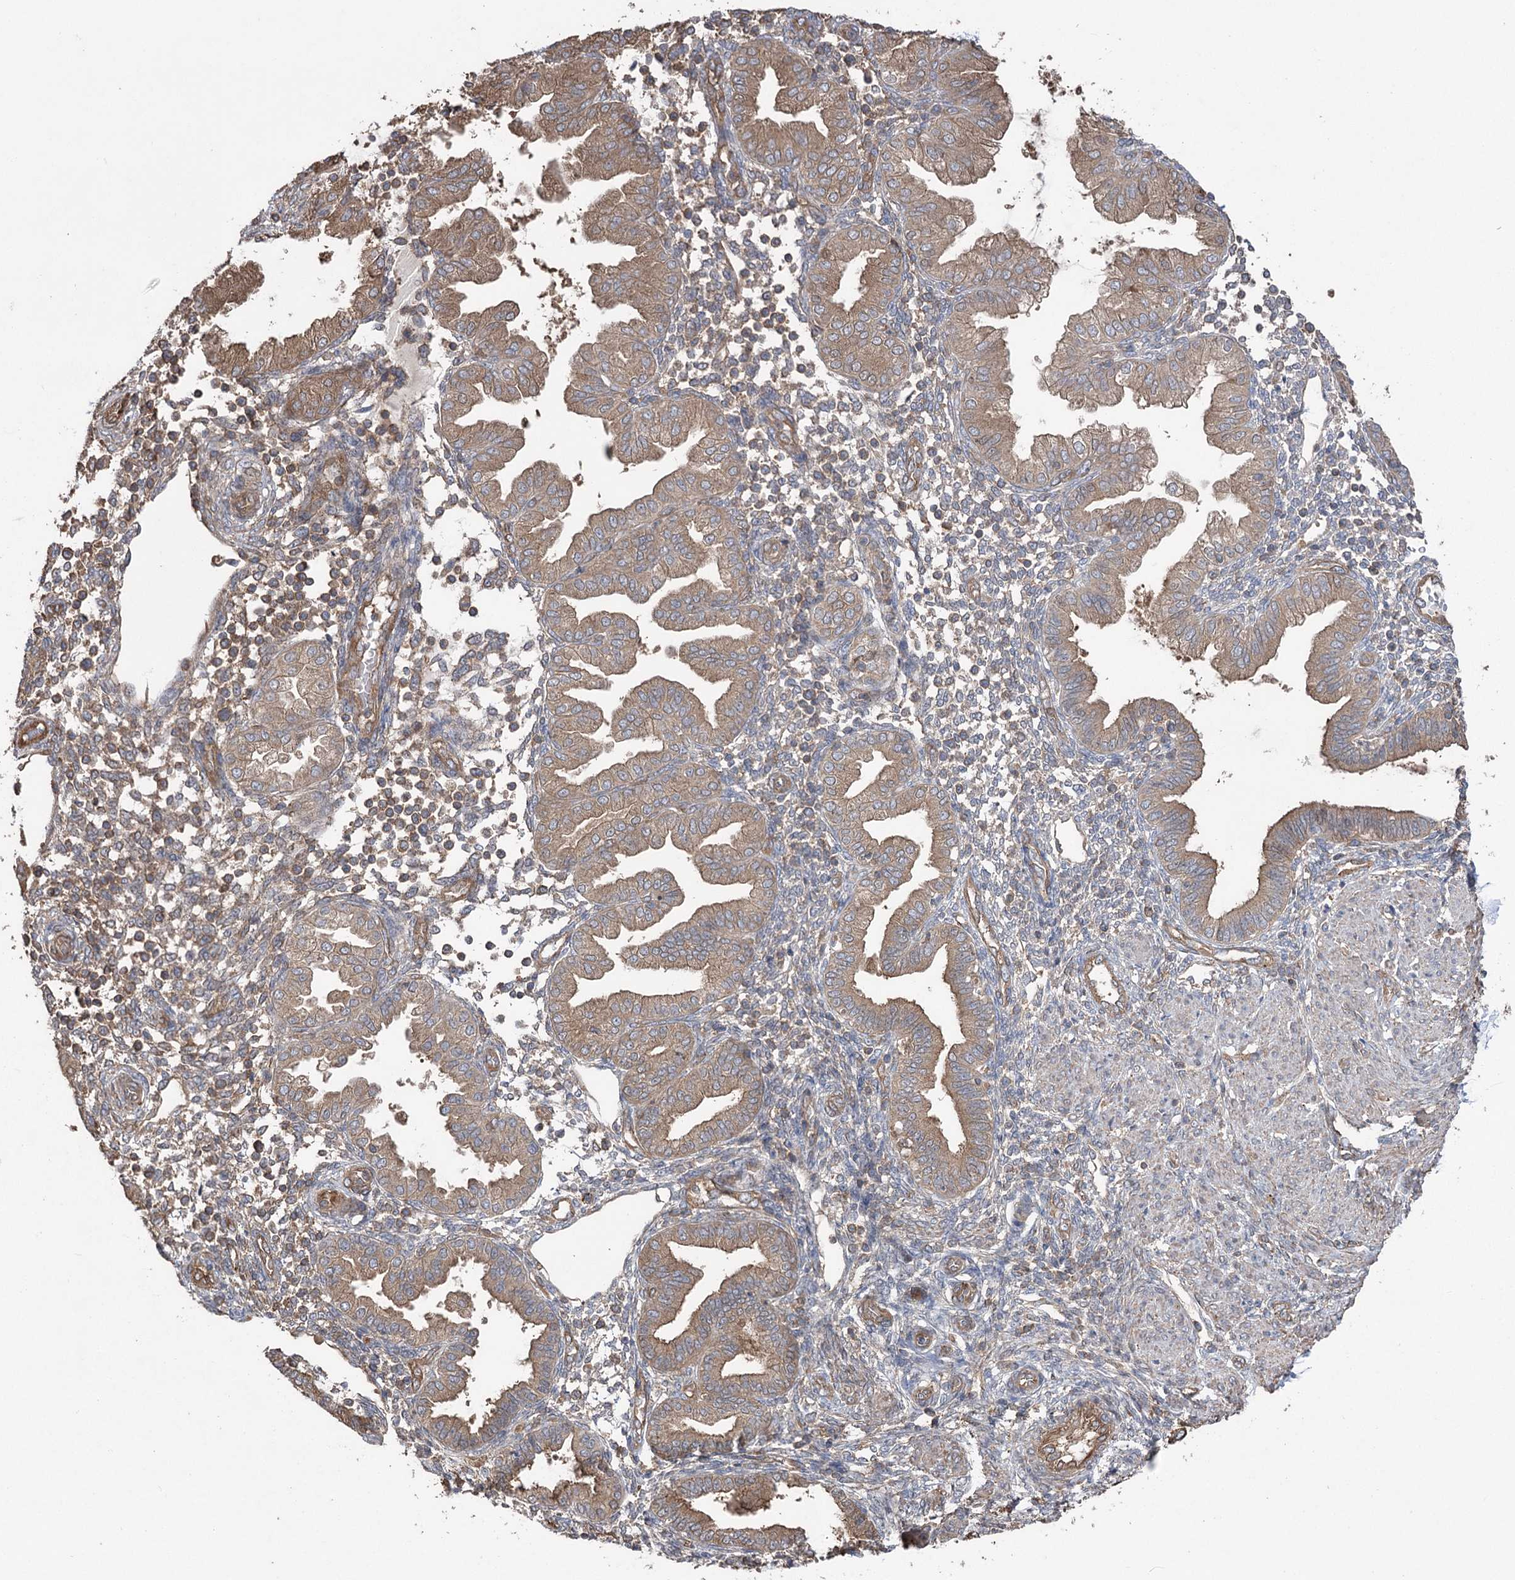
{"staining": {"intensity": "moderate", "quantity": ">75%", "location": "cytoplasmic/membranous"}, "tissue": "endometrium", "cell_type": "Cells in endometrial stroma", "image_type": "normal", "snomed": [{"axis": "morphology", "description": "Normal tissue, NOS"}, {"axis": "topography", "description": "Endometrium"}], "caption": "IHC image of normal human endometrium stained for a protein (brown), which displays medium levels of moderate cytoplasmic/membranous staining in about >75% of cells in endometrial stroma.", "gene": "LARS2", "patient": {"sex": "female", "age": 53}}